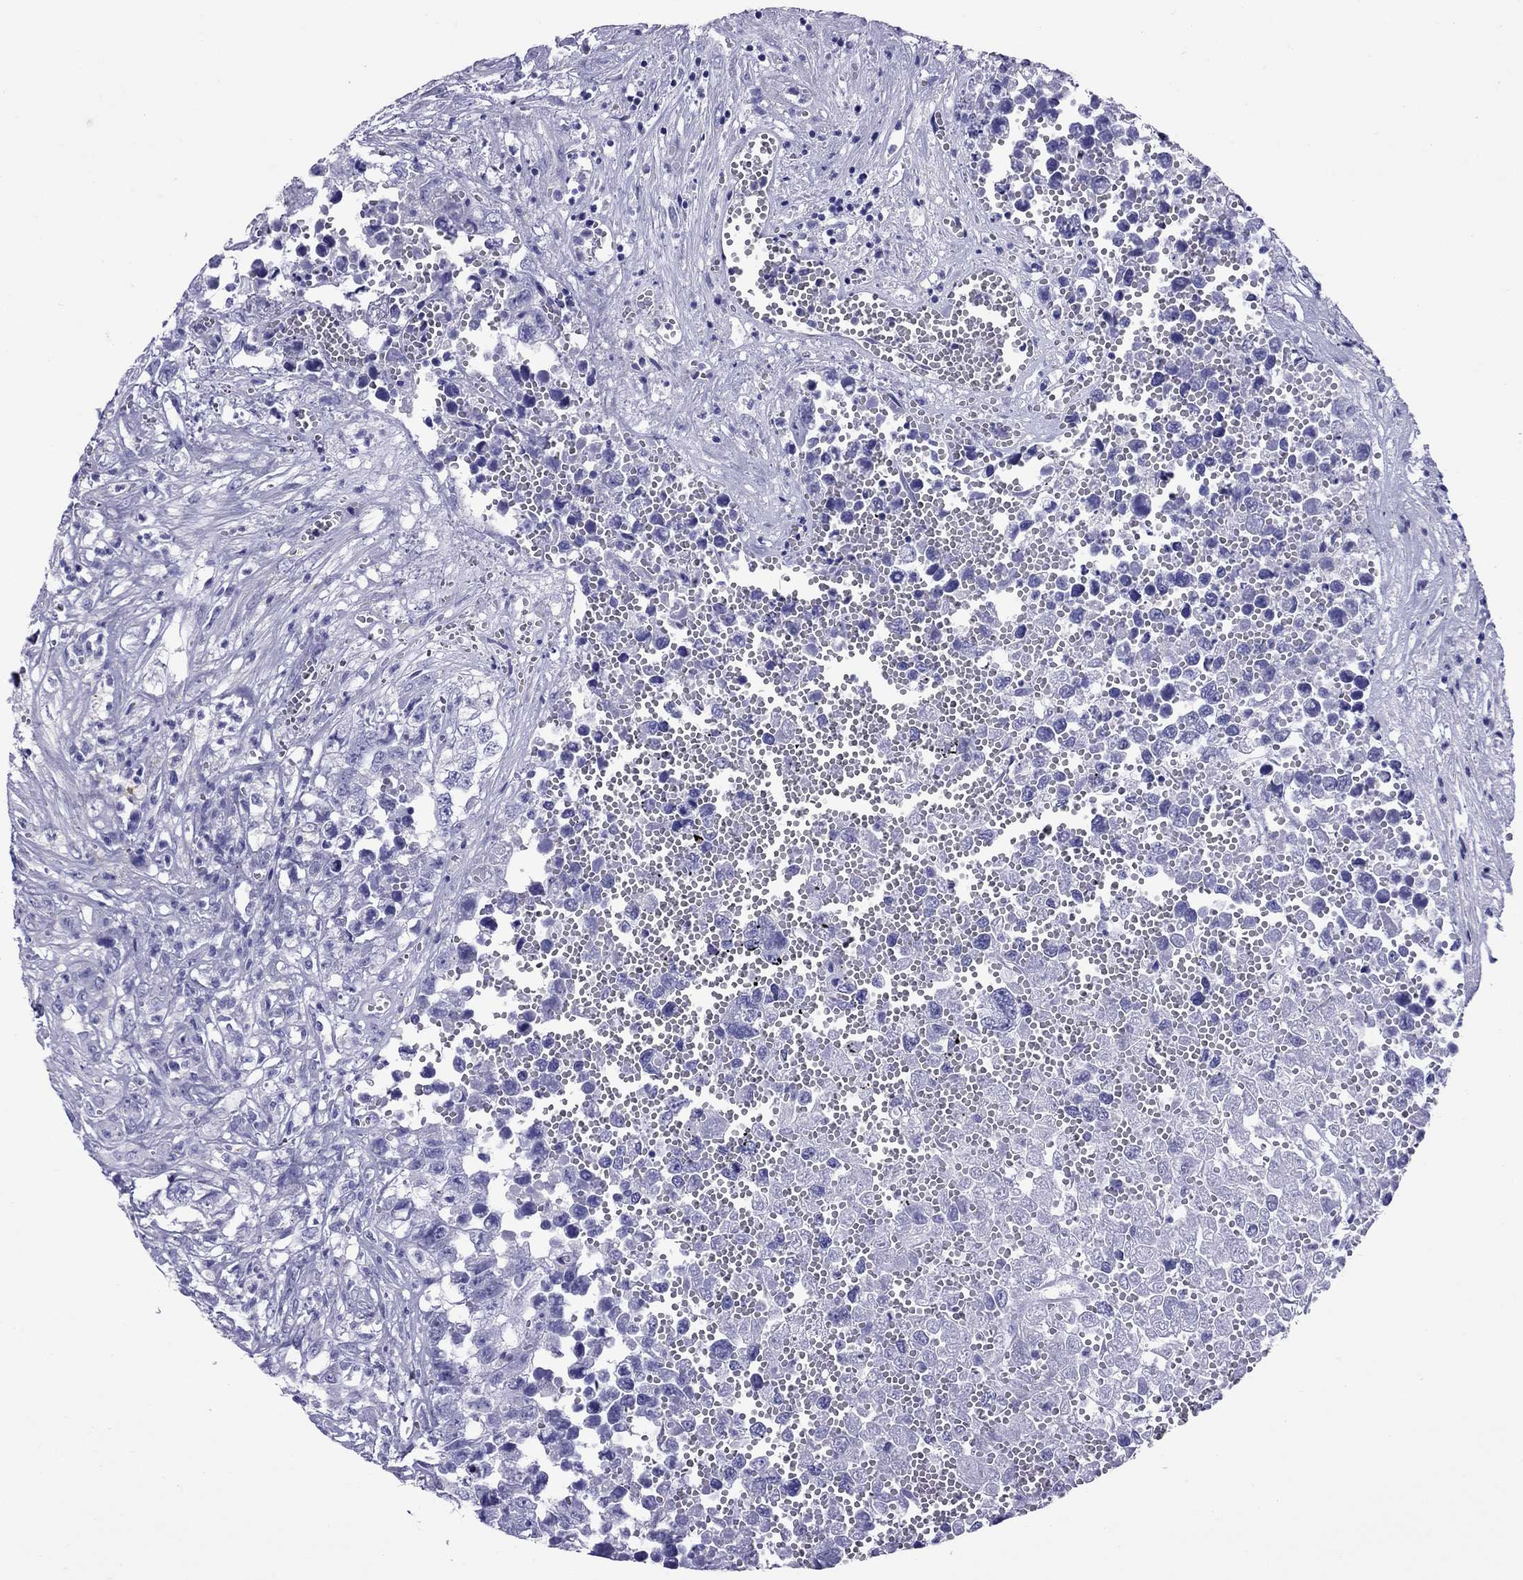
{"staining": {"intensity": "negative", "quantity": "none", "location": "none"}, "tissue": "testis cancer", "cell_type": "Tumor cells", "image_type": "cancer", "snomed": [{"axis": "morphology", "description": "Seminoma, NOS"}, {"axis": "morphology", "description": "Carcinoma, Embryonal, NOS"}, {"axis": "topography", "description": "Testis"}], "caption": "High magnification brightfield microscopy of testis cancer (seminoma) stained with DAB (3,3'-diaminobenzidine) (brown) and counterstained with hematoxylin (blue): tumor cells show no significant positivity.", "gene": "AVPR1B", "patient": {"sex": "male", "age": 22}}